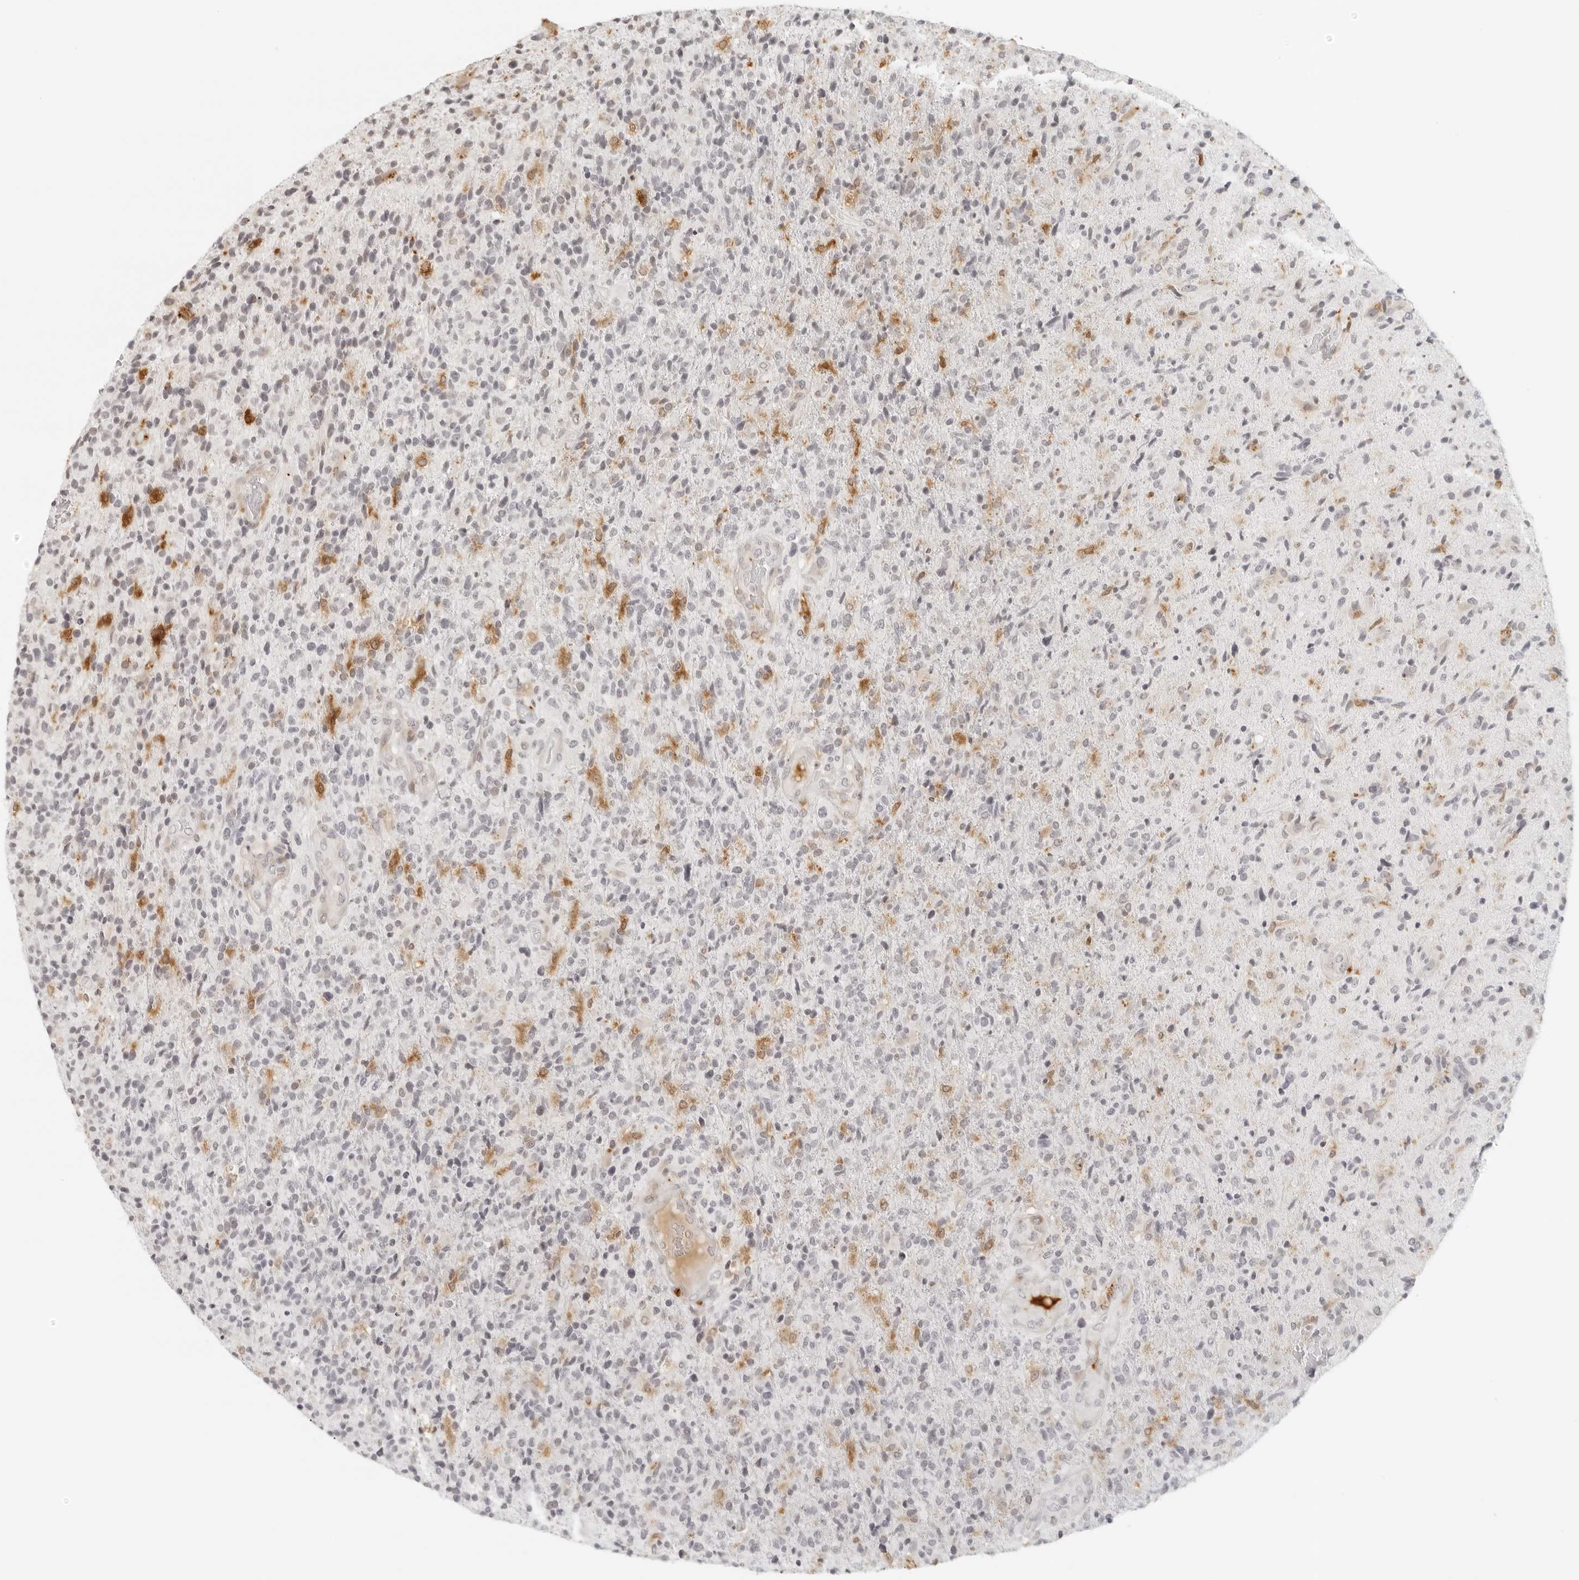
{"staining": {"intensity": "negative", "quantity": "none", "location": "none"}, "tissue": "glioma", "cell_type": "Tumor cells", "image_type": "cancer", "snomed": [{"axis": "morphology", "description": "Glioma, malignant, High grade"}, {"axis": "topography", "description": "Brain"}], "caption": "Image shows no significant protein positivity in tumor cells of glioma. Brightfield microscopy of immunohistochemistry stained with DAB (3,3'-diaminobenzidine) (brown) and hematoxylin (blue), captured at high magnification.", "gene": "ZNF678", "patient": {"sex": "male", "age": 72}}